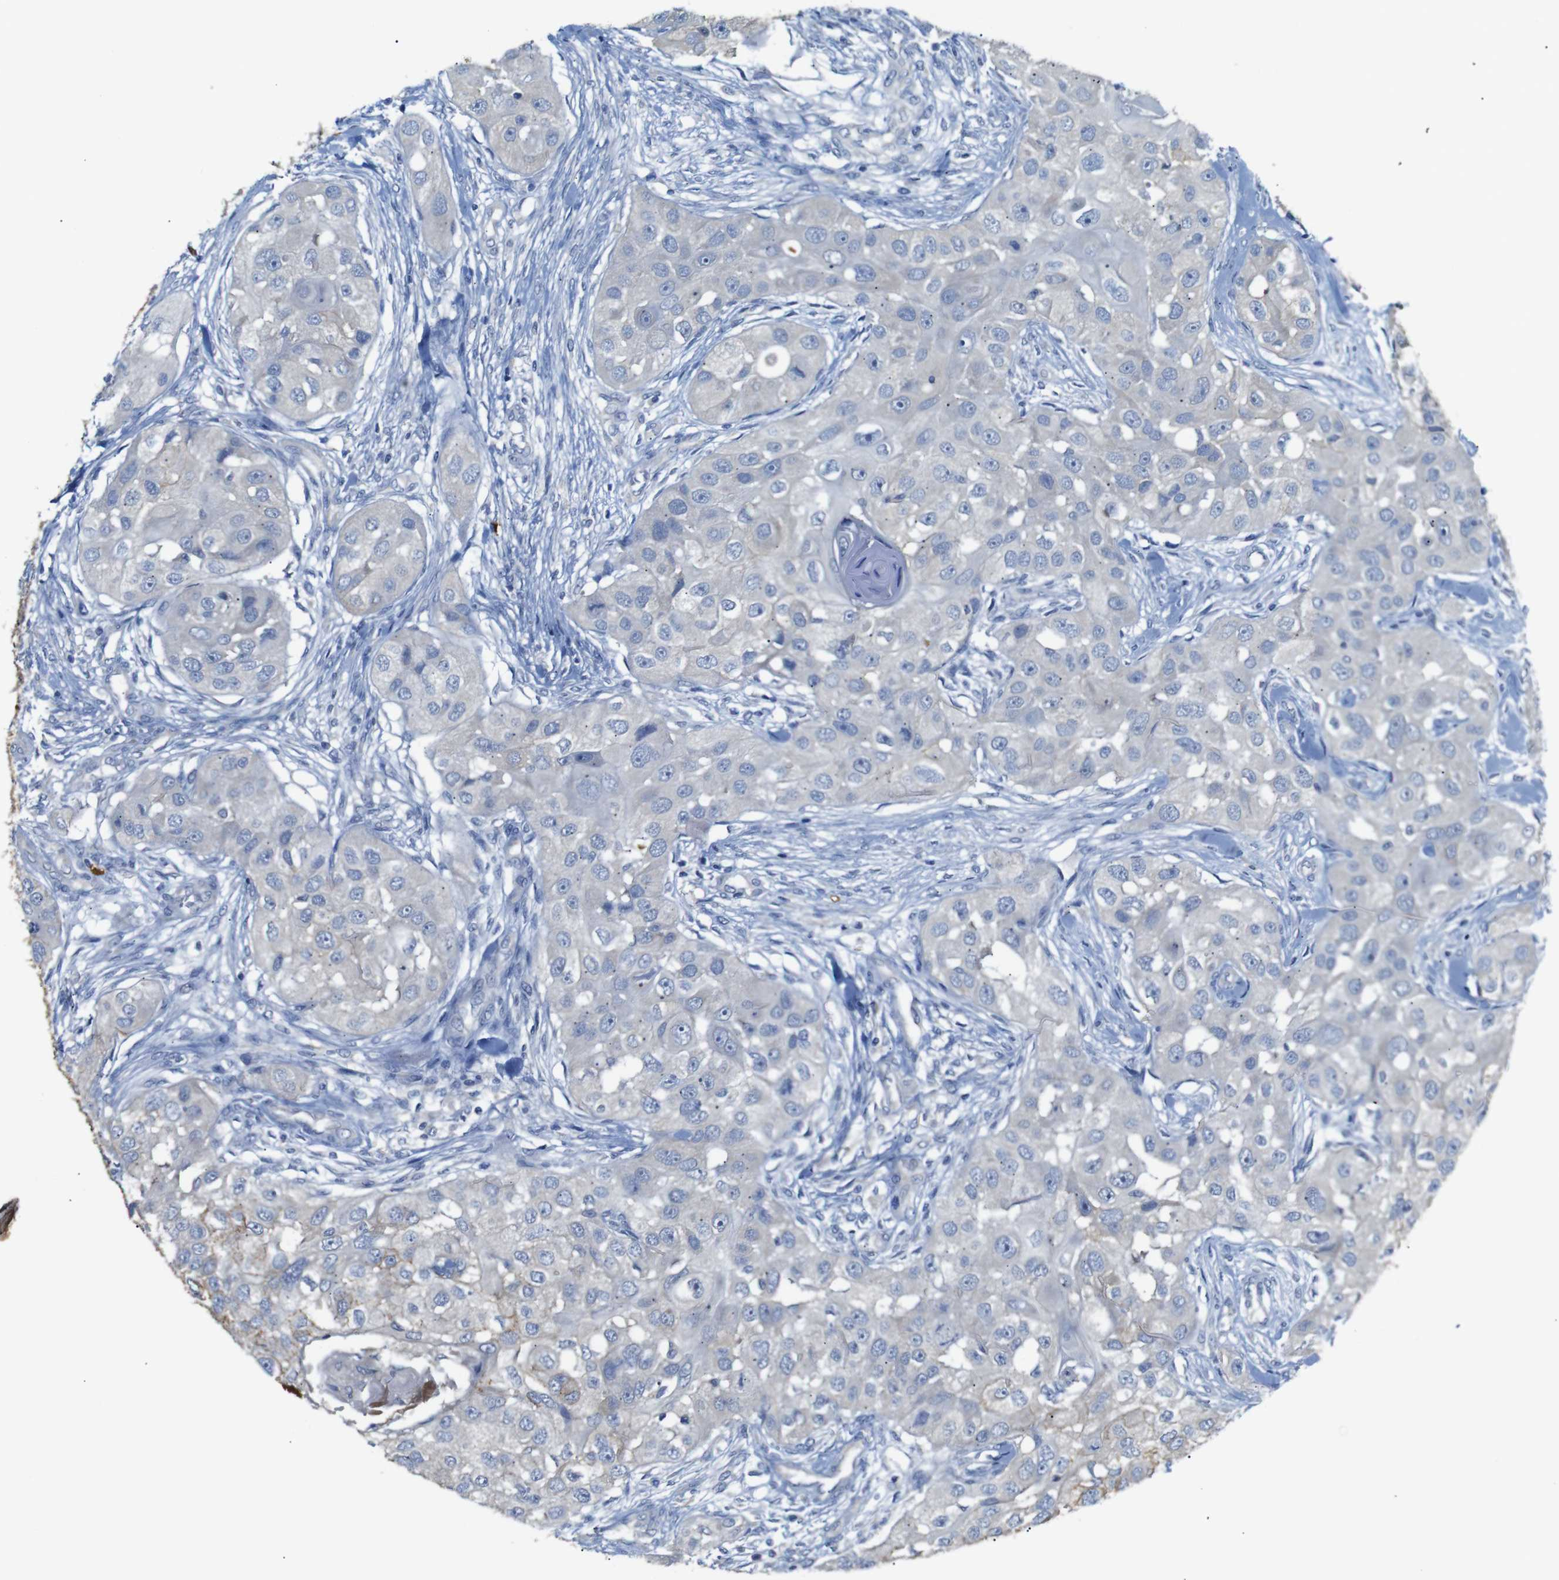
{"staining": {"intensity": "weak", "quantity": "<25%", "location": "cytoplasmic/membranous"}, "tissue": "head and neck cancer", "cell_type": "Tumor cells", "image_type": "cancer", "snomed": [{"axis": "morphology", "description": "Normal tissue, NOS"}, {"axis": "morphology", "description": "Squamous cell carcinoma, NOS"}, {"axis": "topography", "description": "Skeletal muscle"}, {"axis": "topography", "description": "Head-Neck"}], "caption": "Tumor cells are negative for protein expression in human head and neck cancer.", "gene": "ALOX15", "patient": {"sex": "male", "age": 51}}